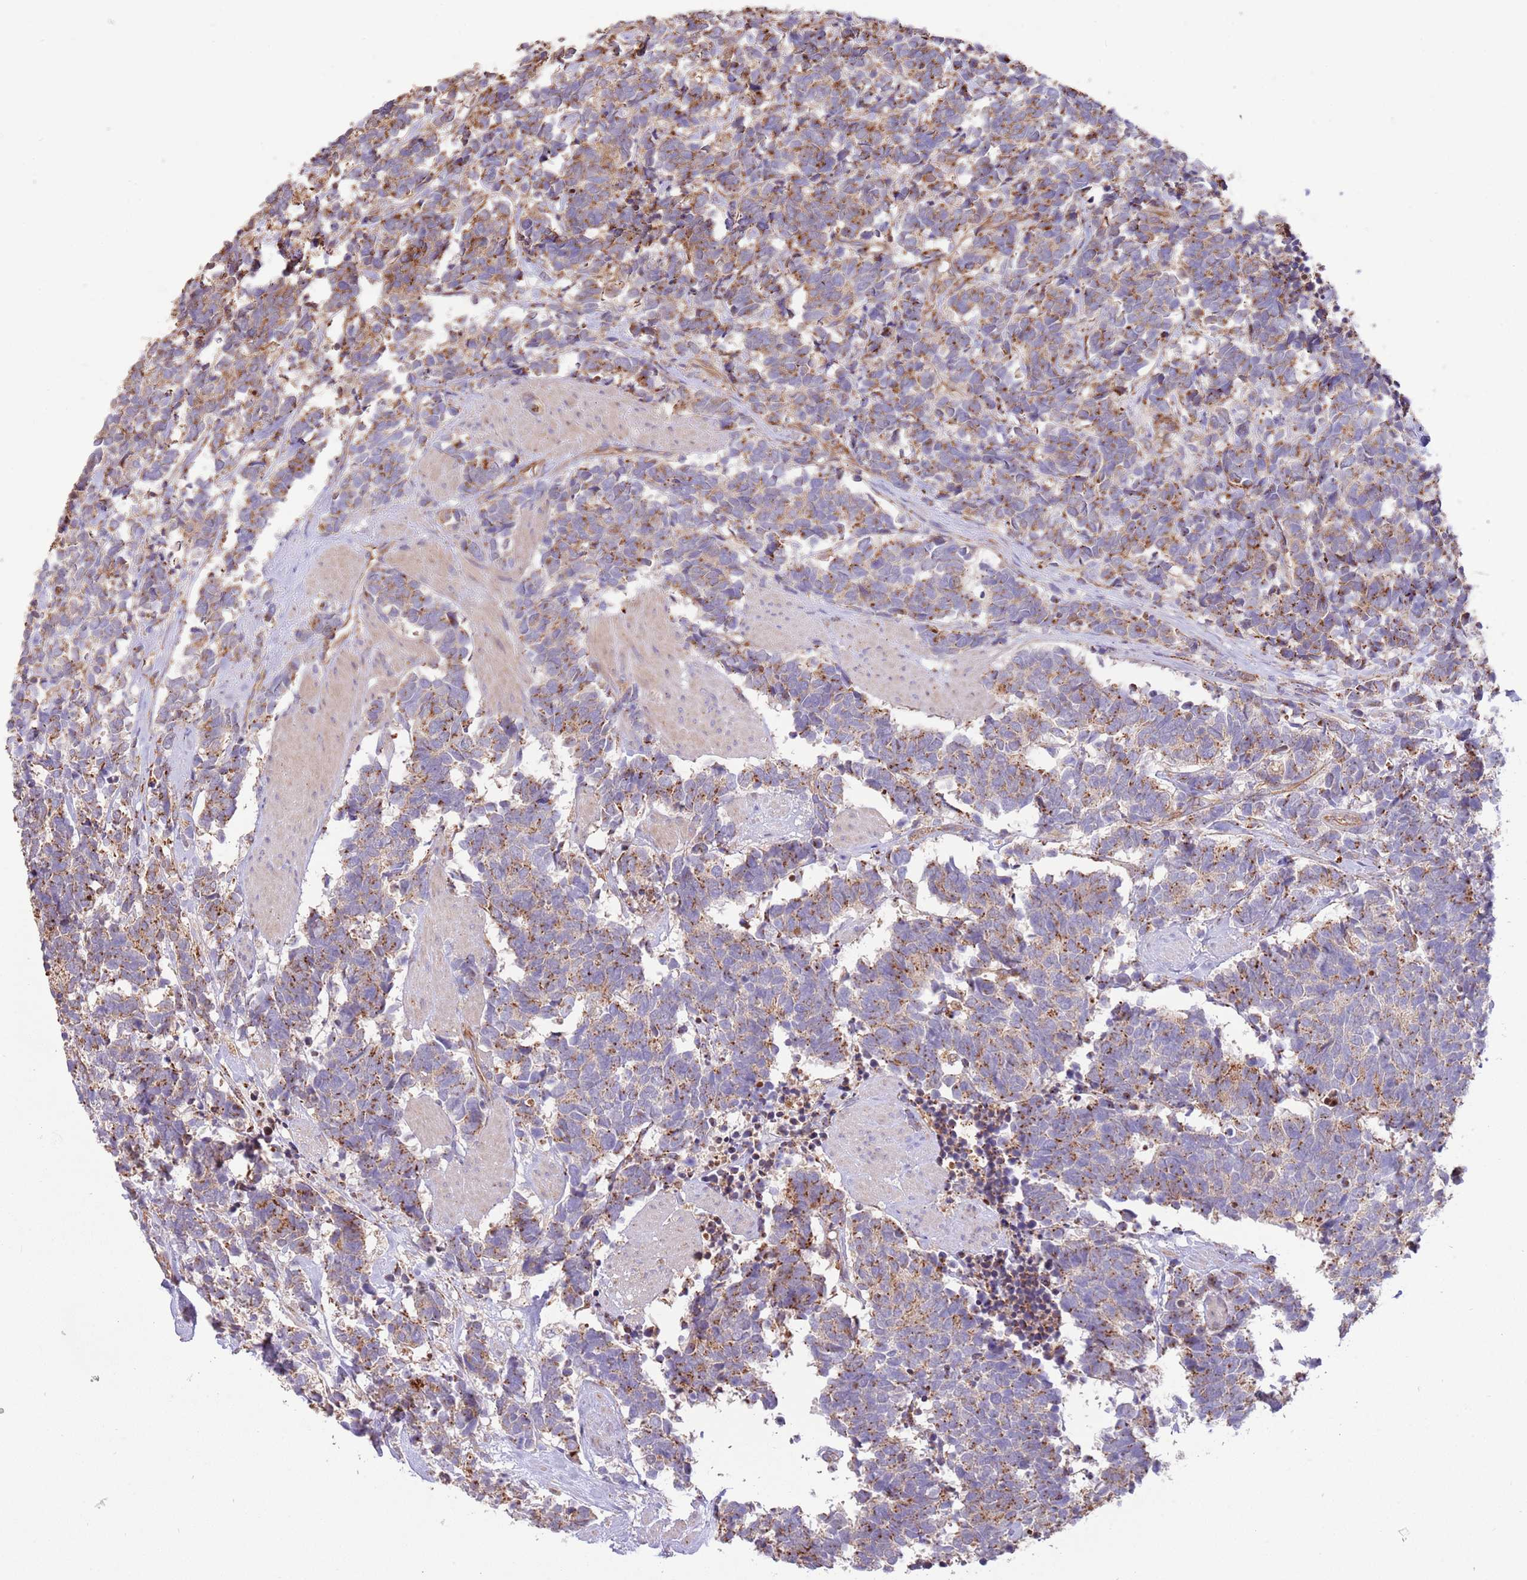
{"staining": {"intensity": "moderate", "quantity": "25%-75%", "location": "cytoplasmic/membranous"}, "tissue": "carcinoid", "cell_type": "Tumor cells", "image_type": "cancer", "snomed": [{"axis": "morphology", "description": "Carcinoma, NOS"}, {"axis": "morphology", "description": "Carcinoid, malignant, NOS"}, {"axis": "topography", "description": "Prostate"}], "caption": "High-magnification brightfield microscopy of carcinoid stained with DAB (3,3'-diaminobenzidine) (brown) and counterstained with hematoxylin (blue). tumor cells exhibit moderate cytoplasmic/membranous positivity is present in about25%-75% of cells.", "gene": "DOCK6", "patient": {"sex": "male", "age": 57}}